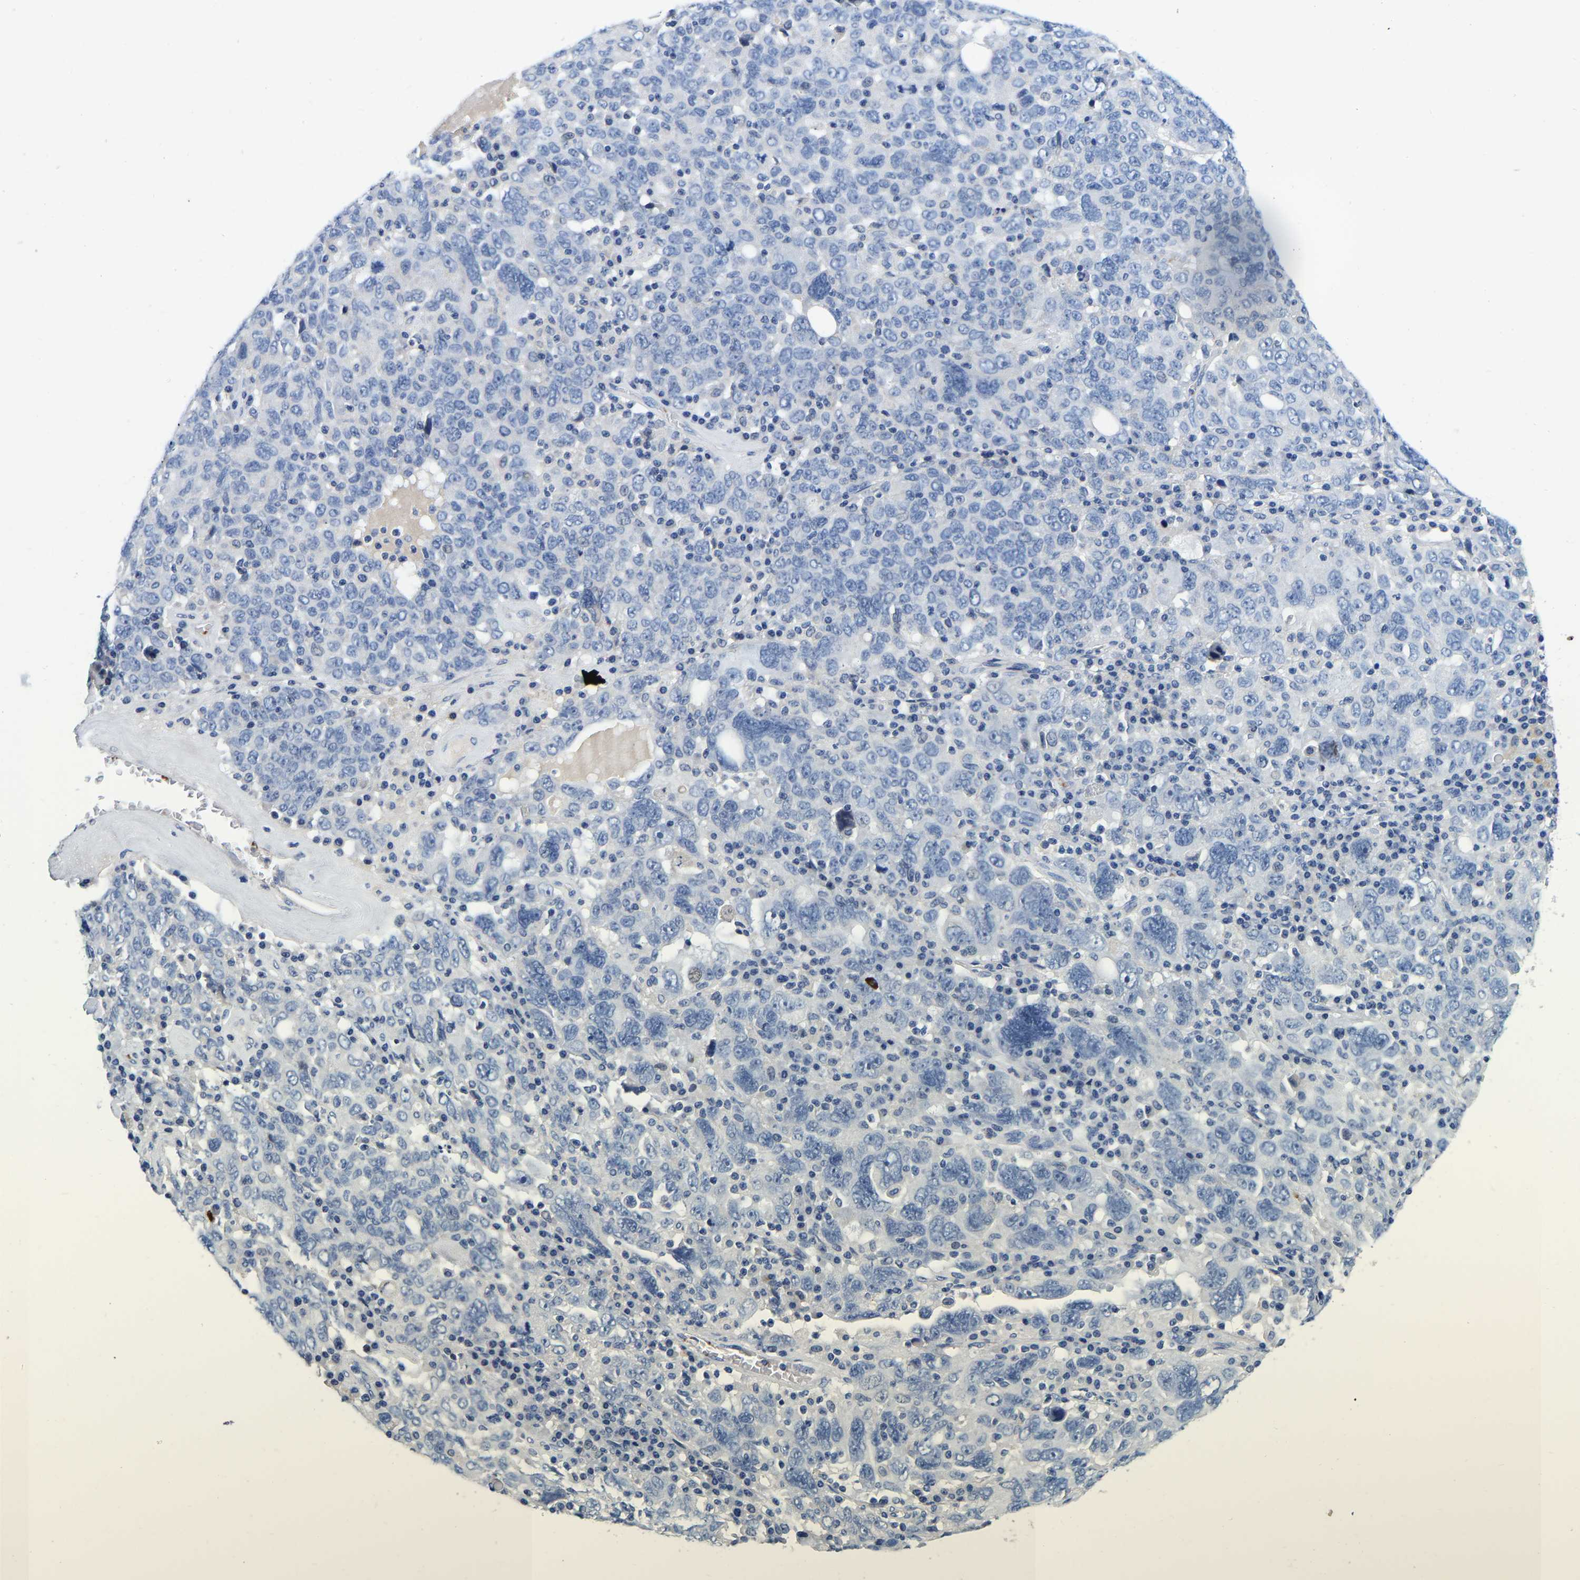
{"staining": {"intensity": "negative", "quantity": "none", "location": "none"}, "tissue": "ovarian cancer", "cell_type": "Tumor cells", "image_type": "cancer", "snomed": [{"axis": "morphology", "description": "Carcinoma, endometroid"}, {"axis": "topography", "description": "Ovary"}], "caption": "The image shows no significant positivity in tumor cells of ovarian endometroid carcinoma.", "gene": "RAB27B", "patient": {"sex": "female", "age": 62}}